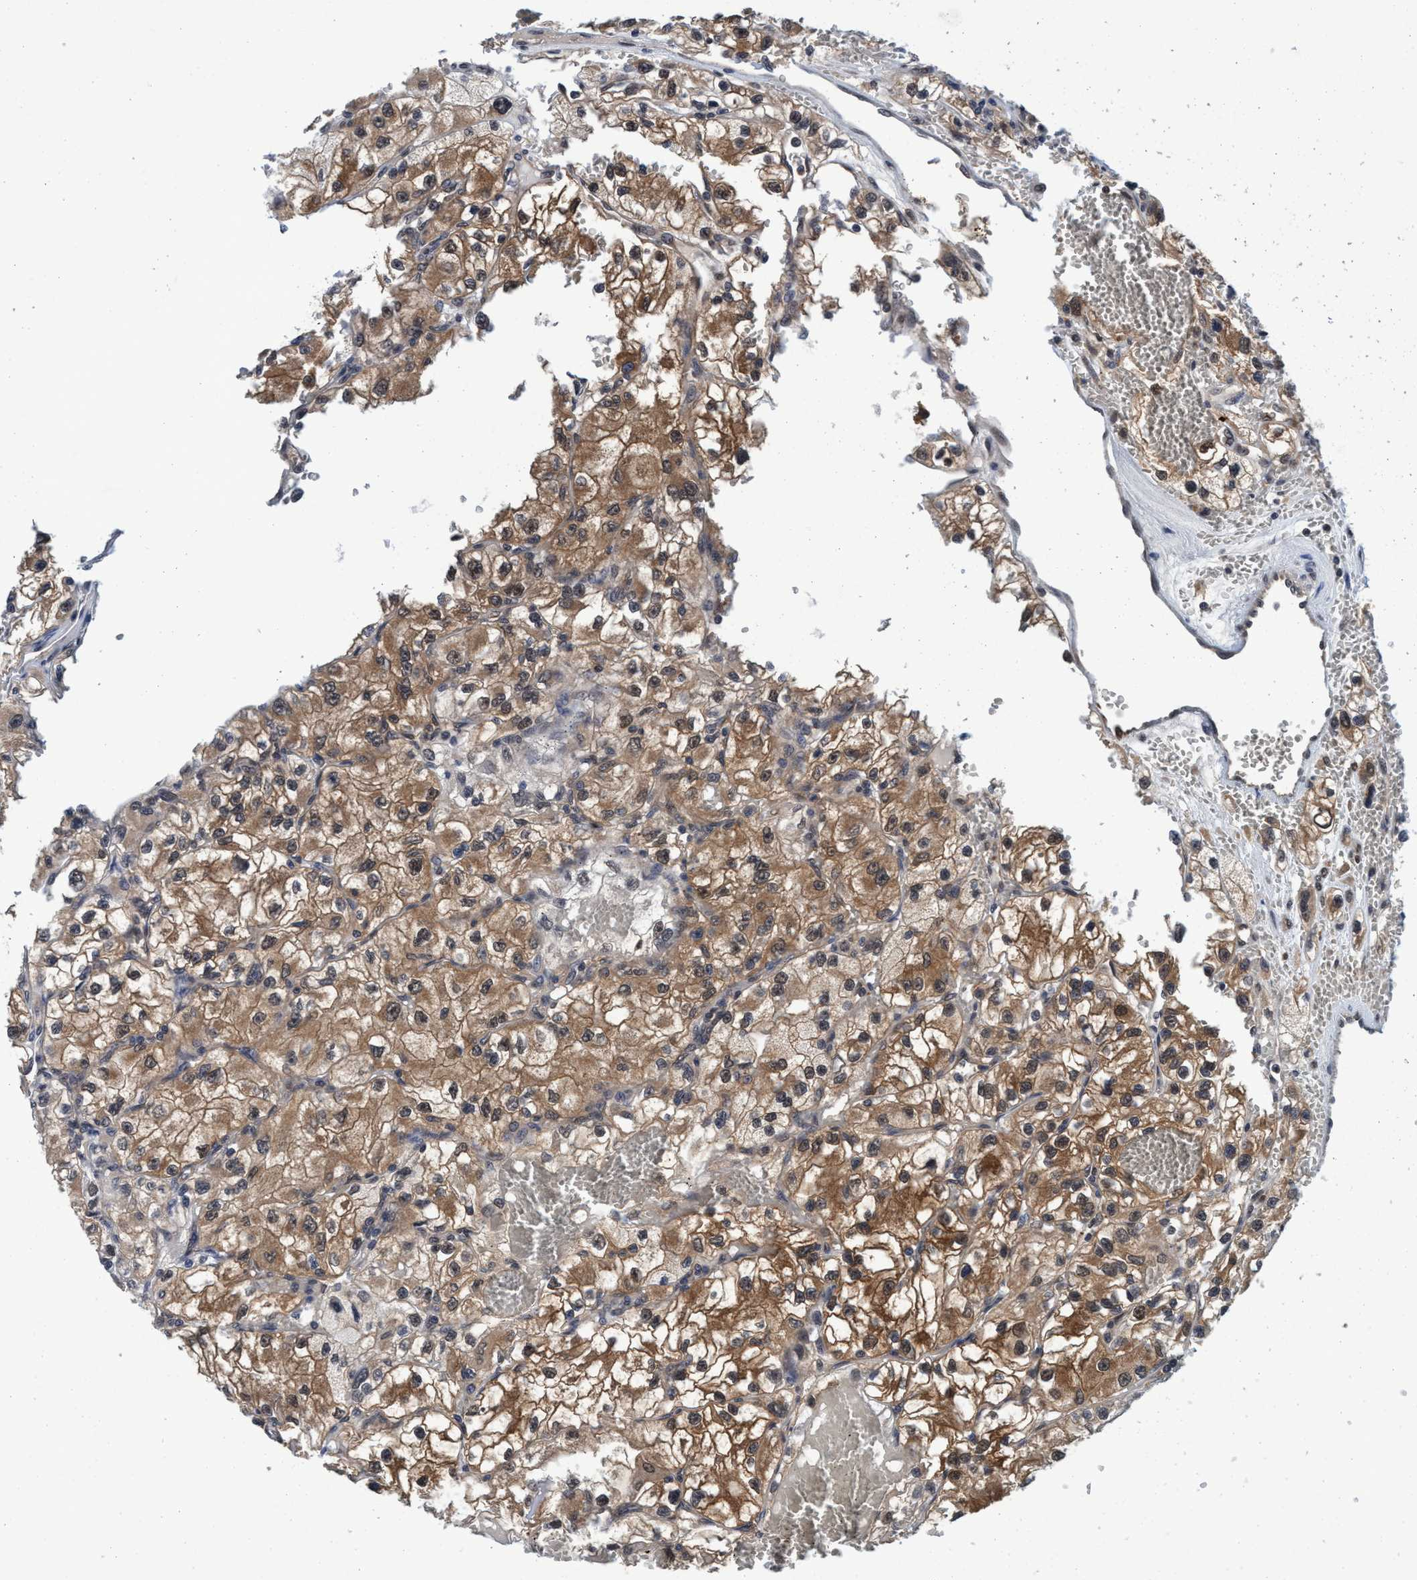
{"staining": {"intensity": "moderate", "quantity": ">75%", "location": "cytoplasmic/membranous"}, "tissue": "renal cancer", "cell_type": "Tumor cells", "image_type": "cancer", "snomed": [{"axis": "morphology", "description": "Adenocarcinoma, NOS"}, {"axis": "topography", "description": "Kidney"}], "caption": "Brown immunohistochemical staining in adenocarcinoma (renal) shows moderate cytoplasmic/membranous expression in approximately >75% of tumor cells. (DAB (3,3'-diaminobenzidine) IHC, brown staining for protein, blue staining for nuclei).", "gene": "PSMD12", "patient": {"sex": "female", "age": 57}}